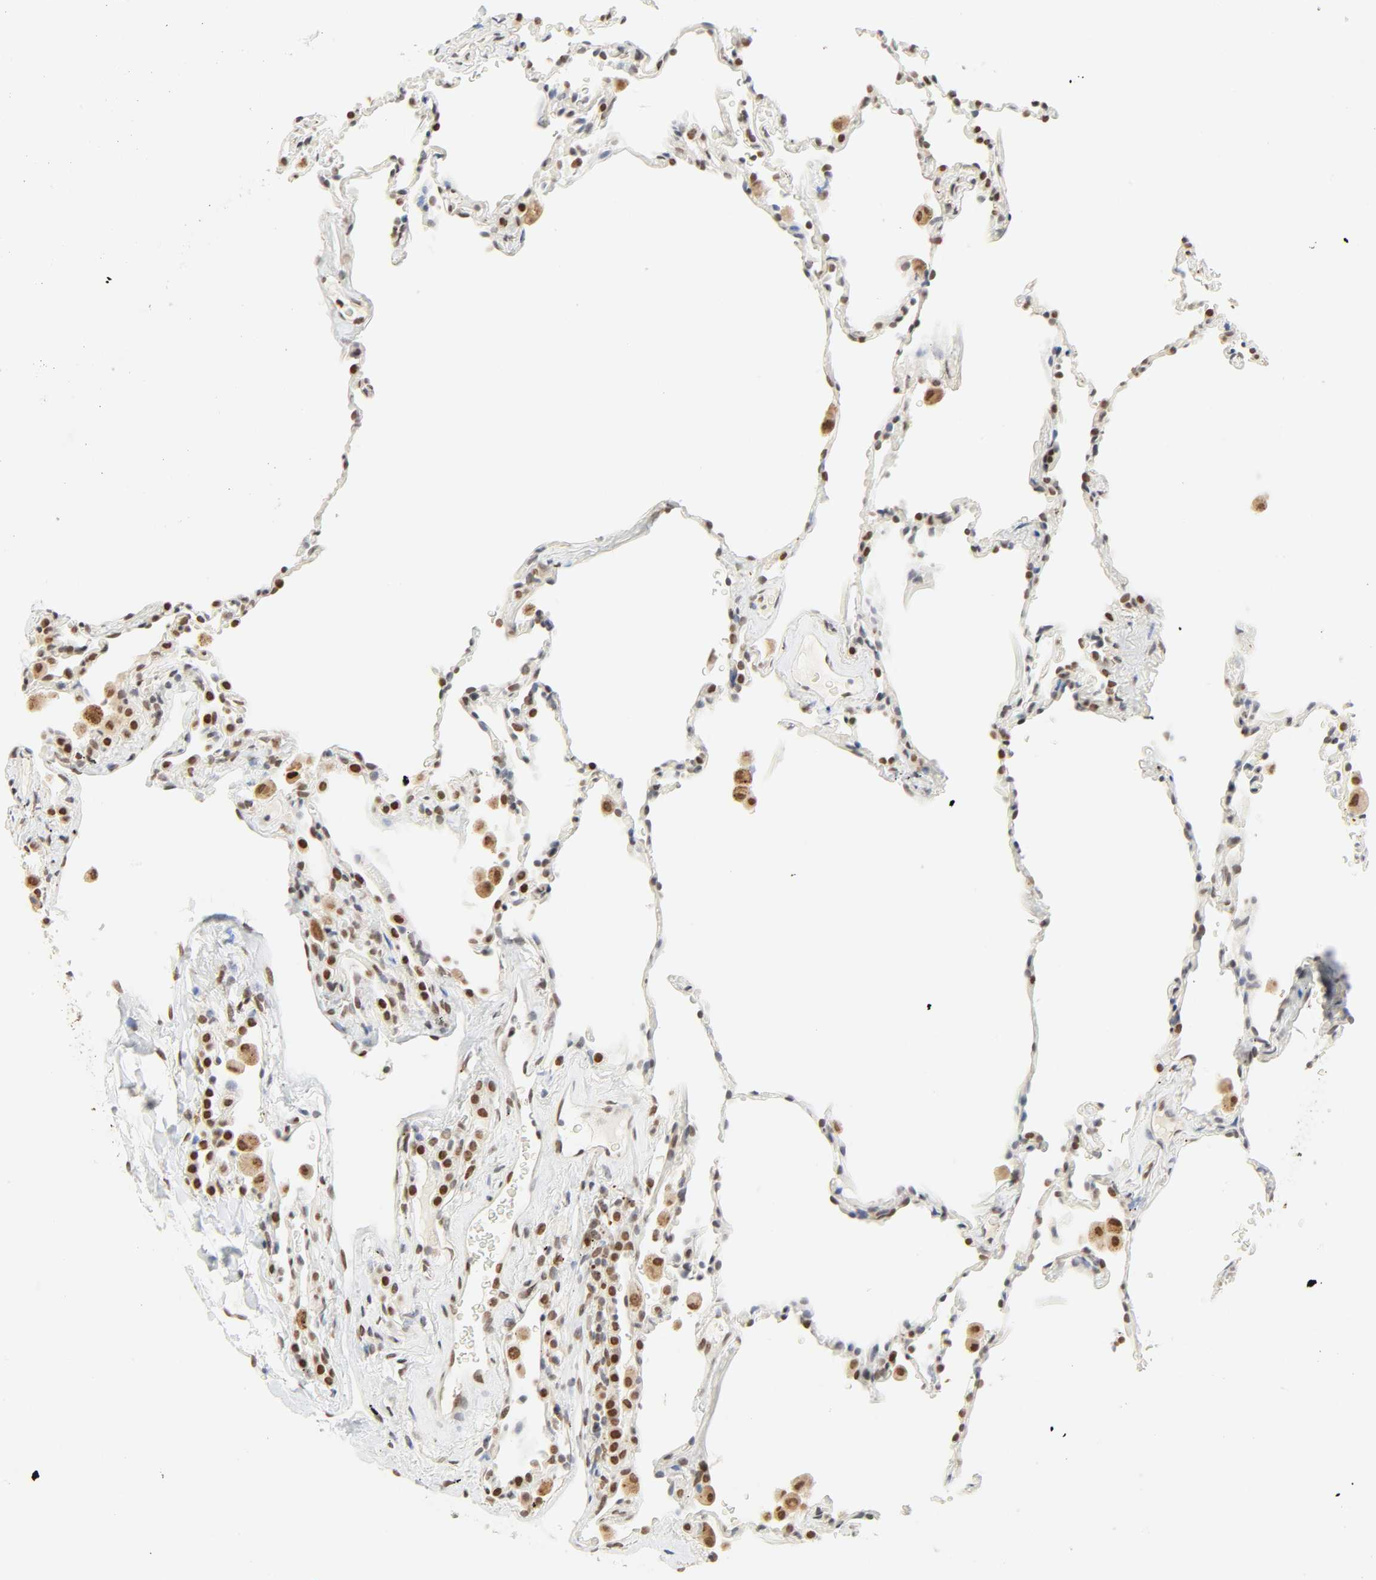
{"staining": {"intensity": "negative", "quantity": "none", "location": "none"}, "tissue": "lung", "cell_type": "Alveolar cells", "image_type": "normal", "snomed": [{"axis": "morphology", "description": "Normal tissue, NOS"}, {"axis": "morphology", "description": "Soft tissue tumor metastatic"}, {"axis": "topography", "description": "Lung"}], "caption": "Immunohistochemistry of benign human lung shows no expression in alveolar cells. Nuclei are stained in blue.", "gene": "DAZAP1", "patient": {"sex": "male", "age": 59}}